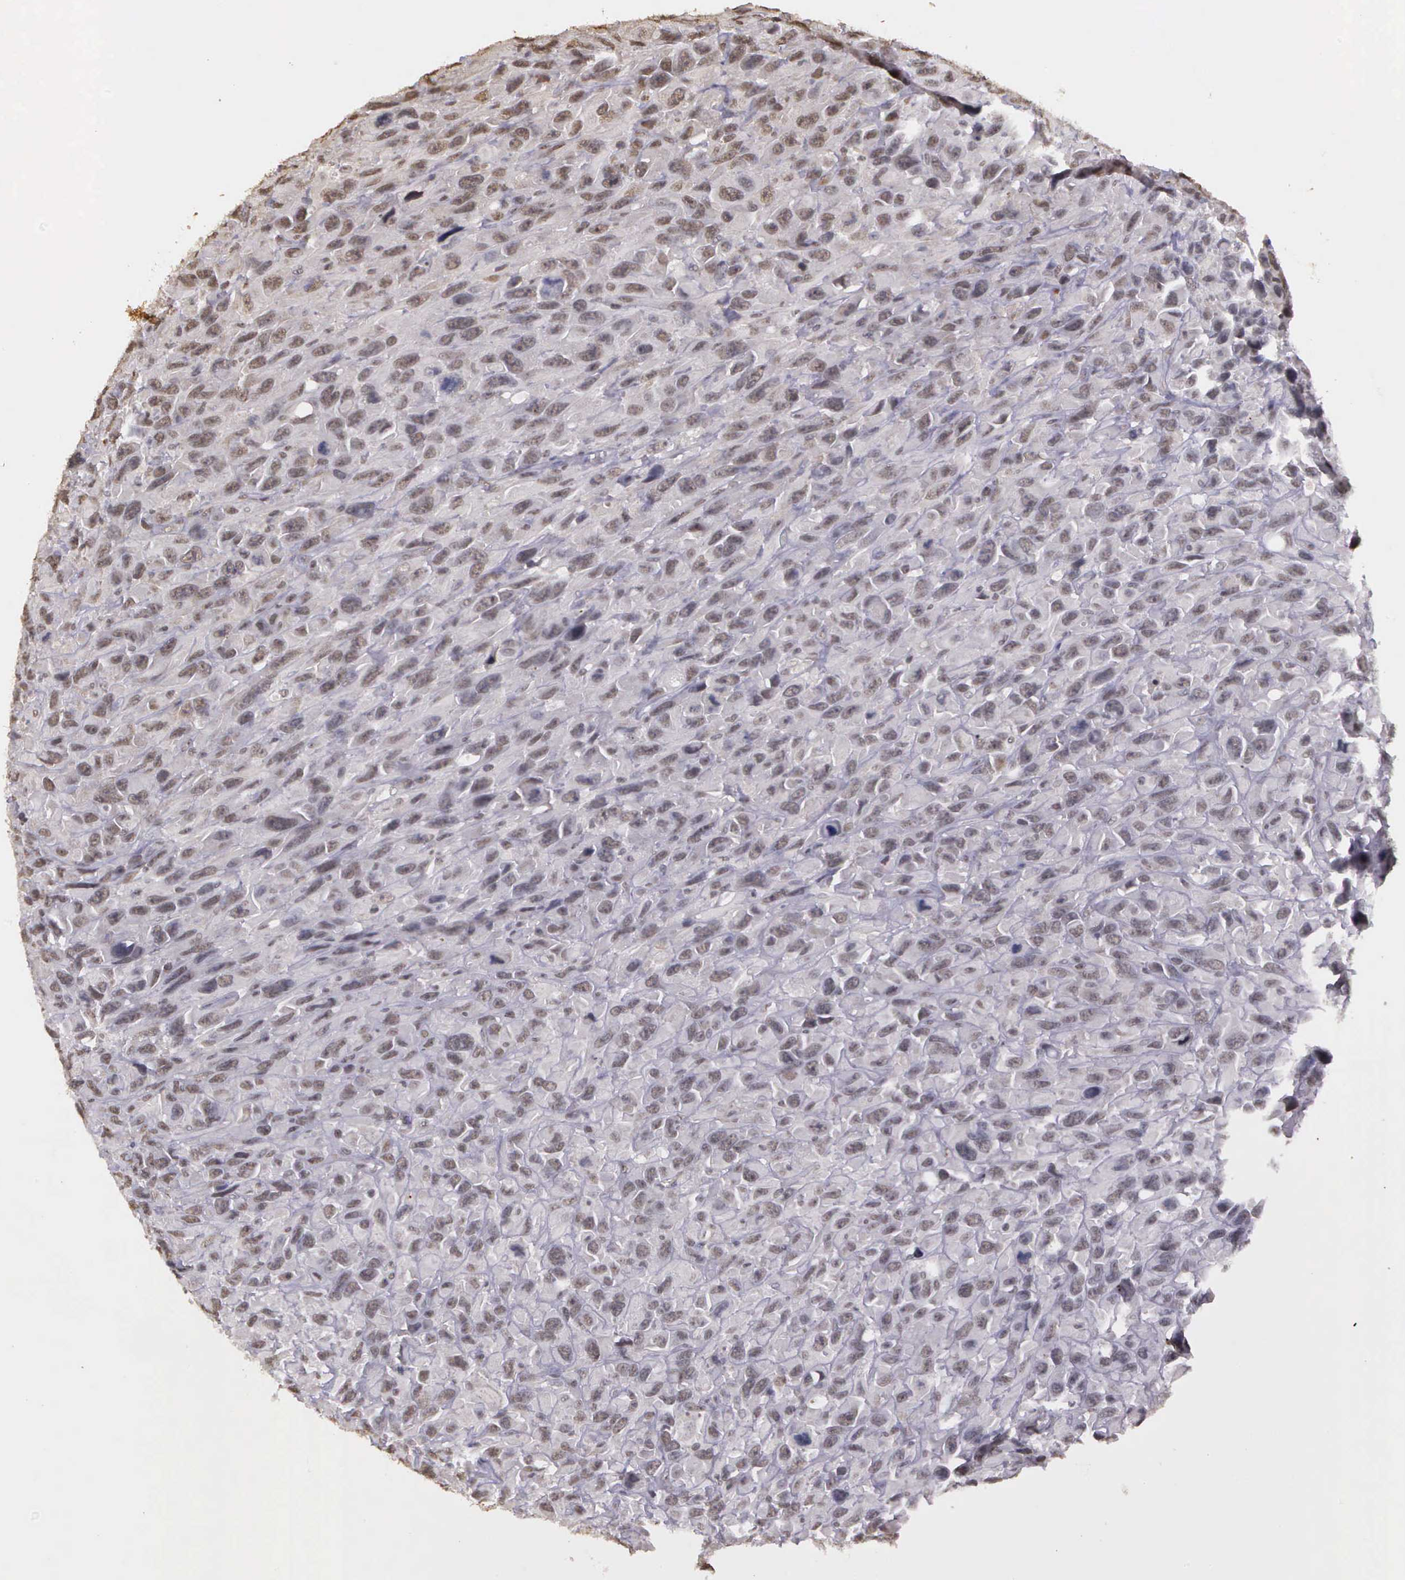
{"staining": {"intensity": "negative", "quantity": "none", "location": "none"}, "tissue": "renal cancer", "cell_type": "Tumor cells", "image_type": "cancer", "snomed": [{"axis": "morphology", "description": "Adenocarcinoma, NOS"}, {"axis": "topography", "description": "Kidney"}], "caption": "Adenocarcinoma (renal) was stained to show a protein in brown. There is no significant positivity in tumor cells.", "gene": "ARMCX5", "patient": {"sex": "male", "age": 79}}